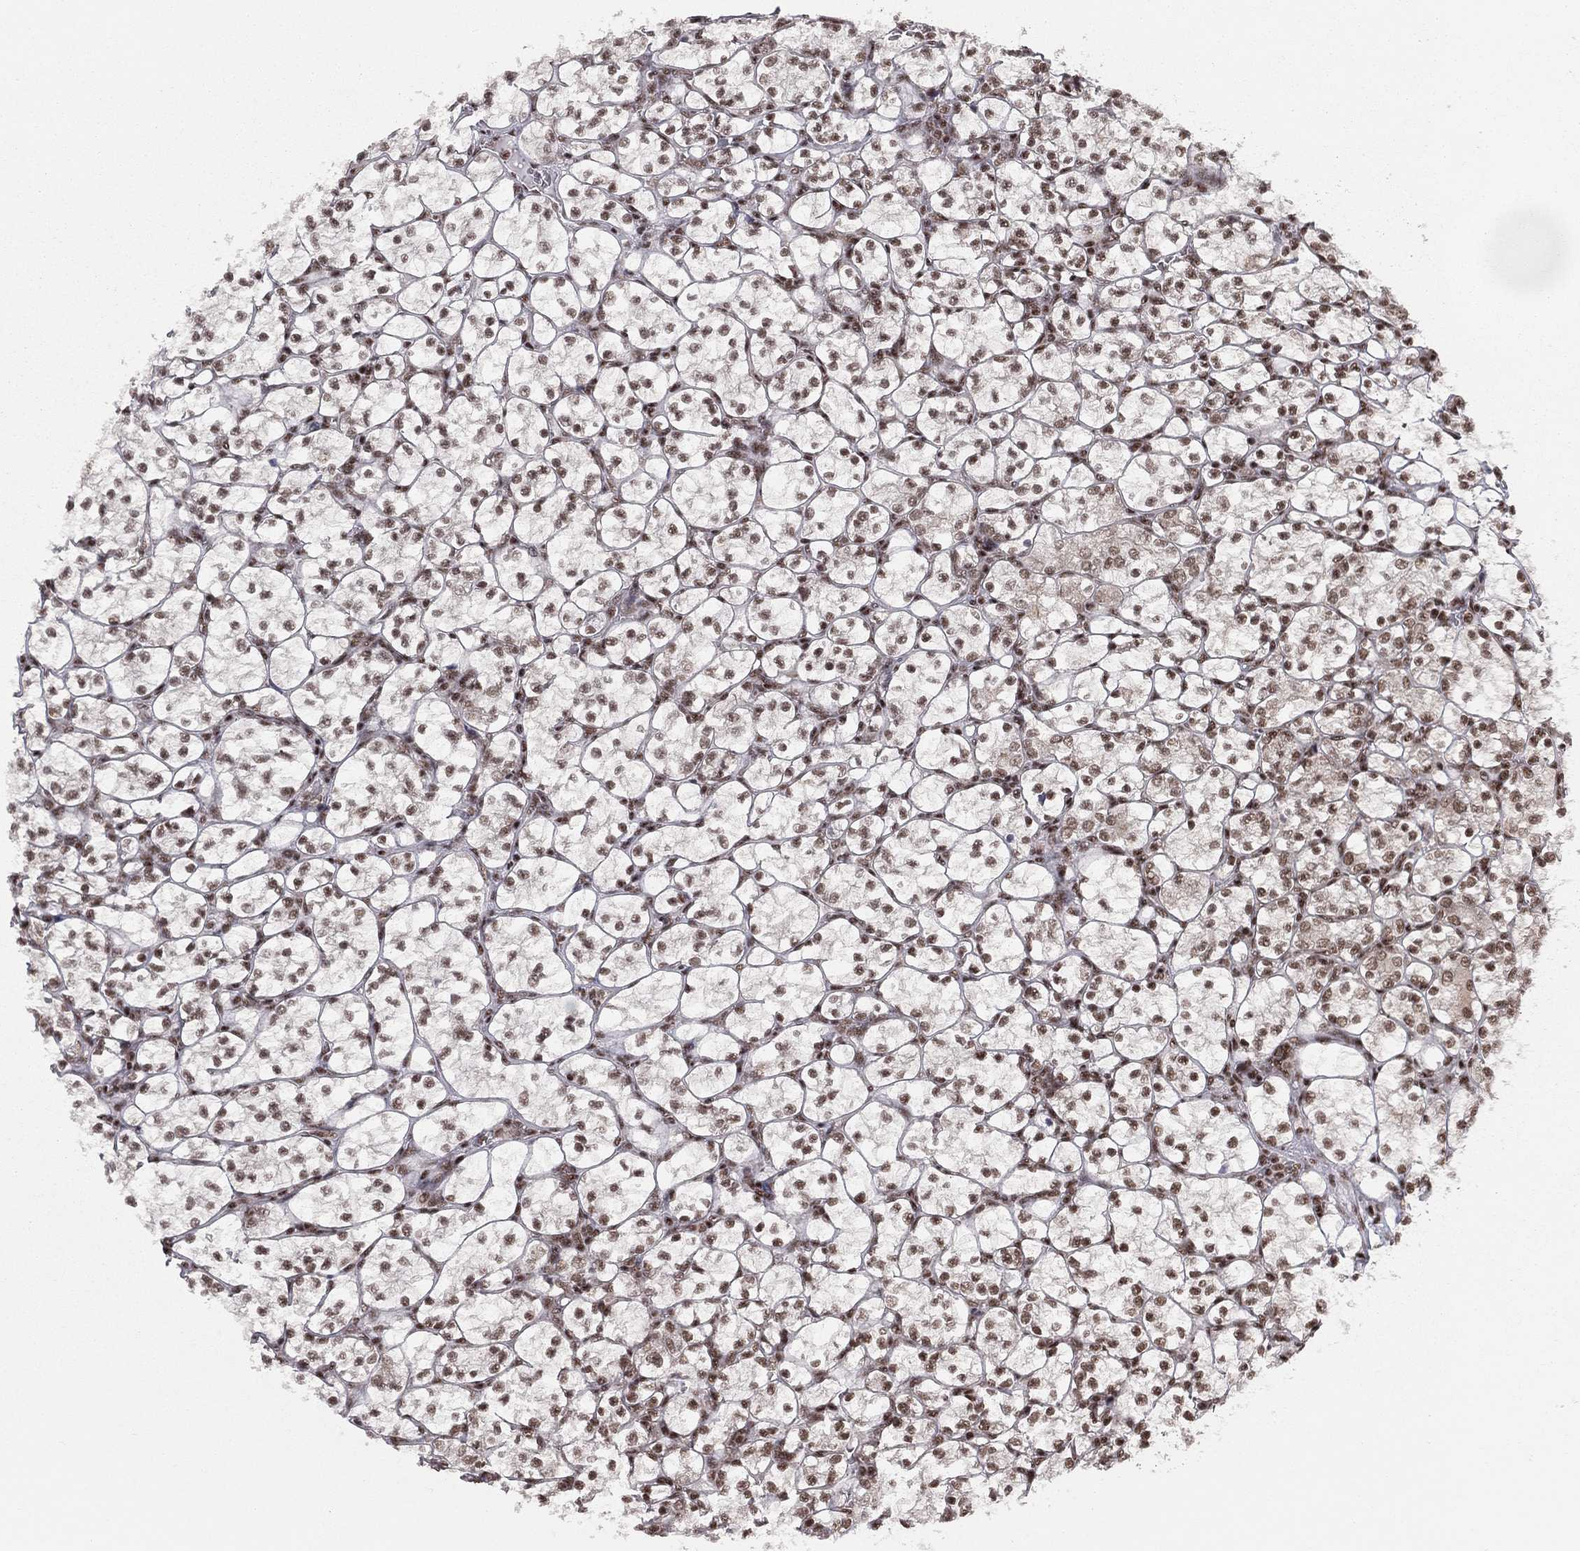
{"staining": {"intensity": "moderate", "quantity": ">75%", "location": "nuclear"}, "tissue": "renal cancer", "cell_type": "Tumor cells", "image_type": "cancer", "snomed": [{"axis": "morphology", "description": "Adenocarcinoma, NOS"}, {"axis": "topography", "description": "Kidney"}], "caption": "Renal cancer (adenocarcinoma) tissue reveals moderate nuclear staining in about >75% of tumor cells The protein of interest is stained brown, and the nuclei are stained in blue (DAB IHC with brightfield microscopy, high magnification).", "gene": "NFYB", "patient": {"sex": "female", "age": 89}}